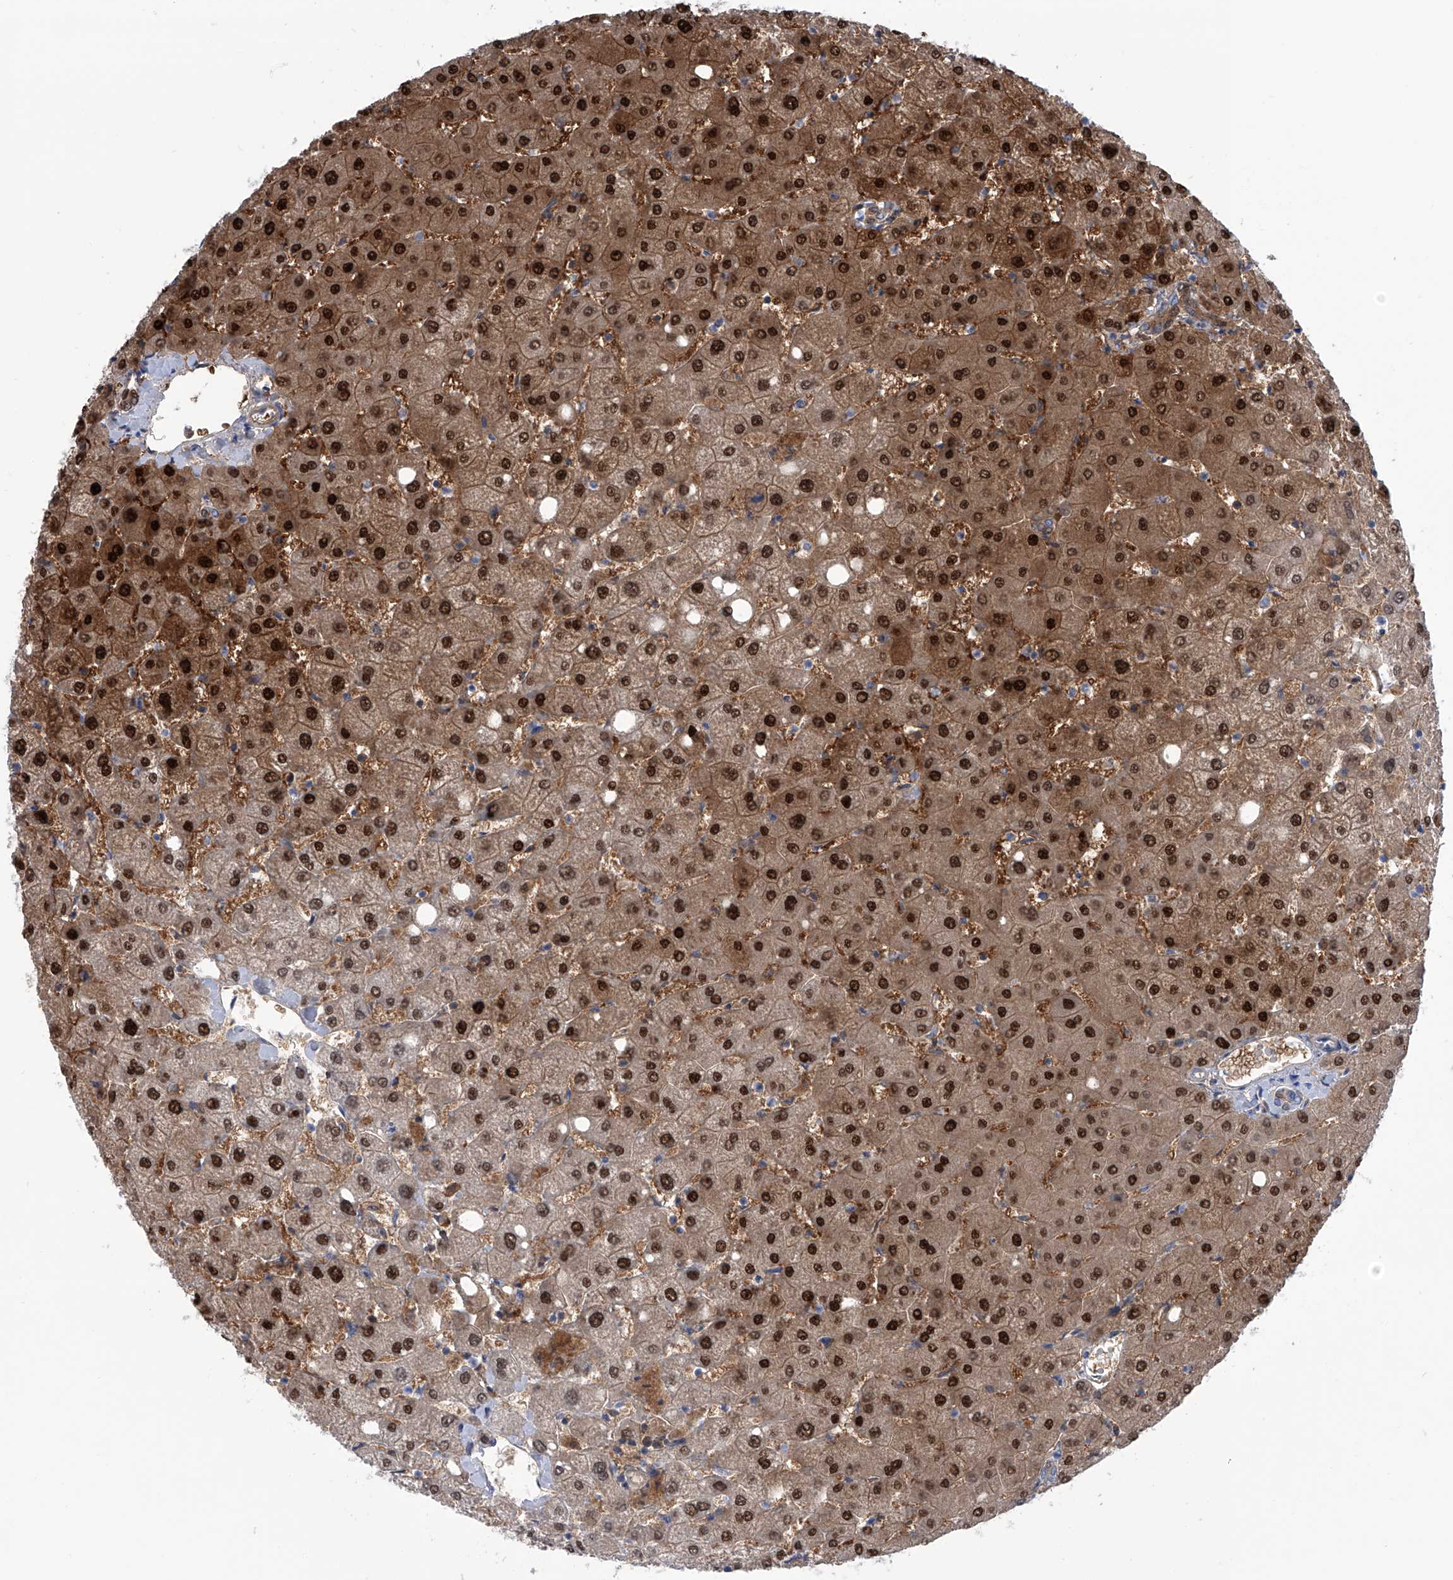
{"staining": {"intensity": "moderate", "quantity": "<25%", "location": "cytoplasmic/membranous,nuclear"}, "tissue": "liver", "cell_type": "Cholangiocytes", "image_type": "normal", "snomed": [{"axis": "morphology", "description": "Normal tissue, NOS"}, {"axis": "topography", "description": "Liver"}], "caption": "Immunohistochemical staining of normal human liver shows low levels of moderate cytoplasmic/membranous,nuclear expression in approximately <25% of cholangiocytes. The protein of interest is shown in brown color, while the nuclei are stained blue.", "gene": "PGM3", "patient": {"sex": "female", "age": 54}}